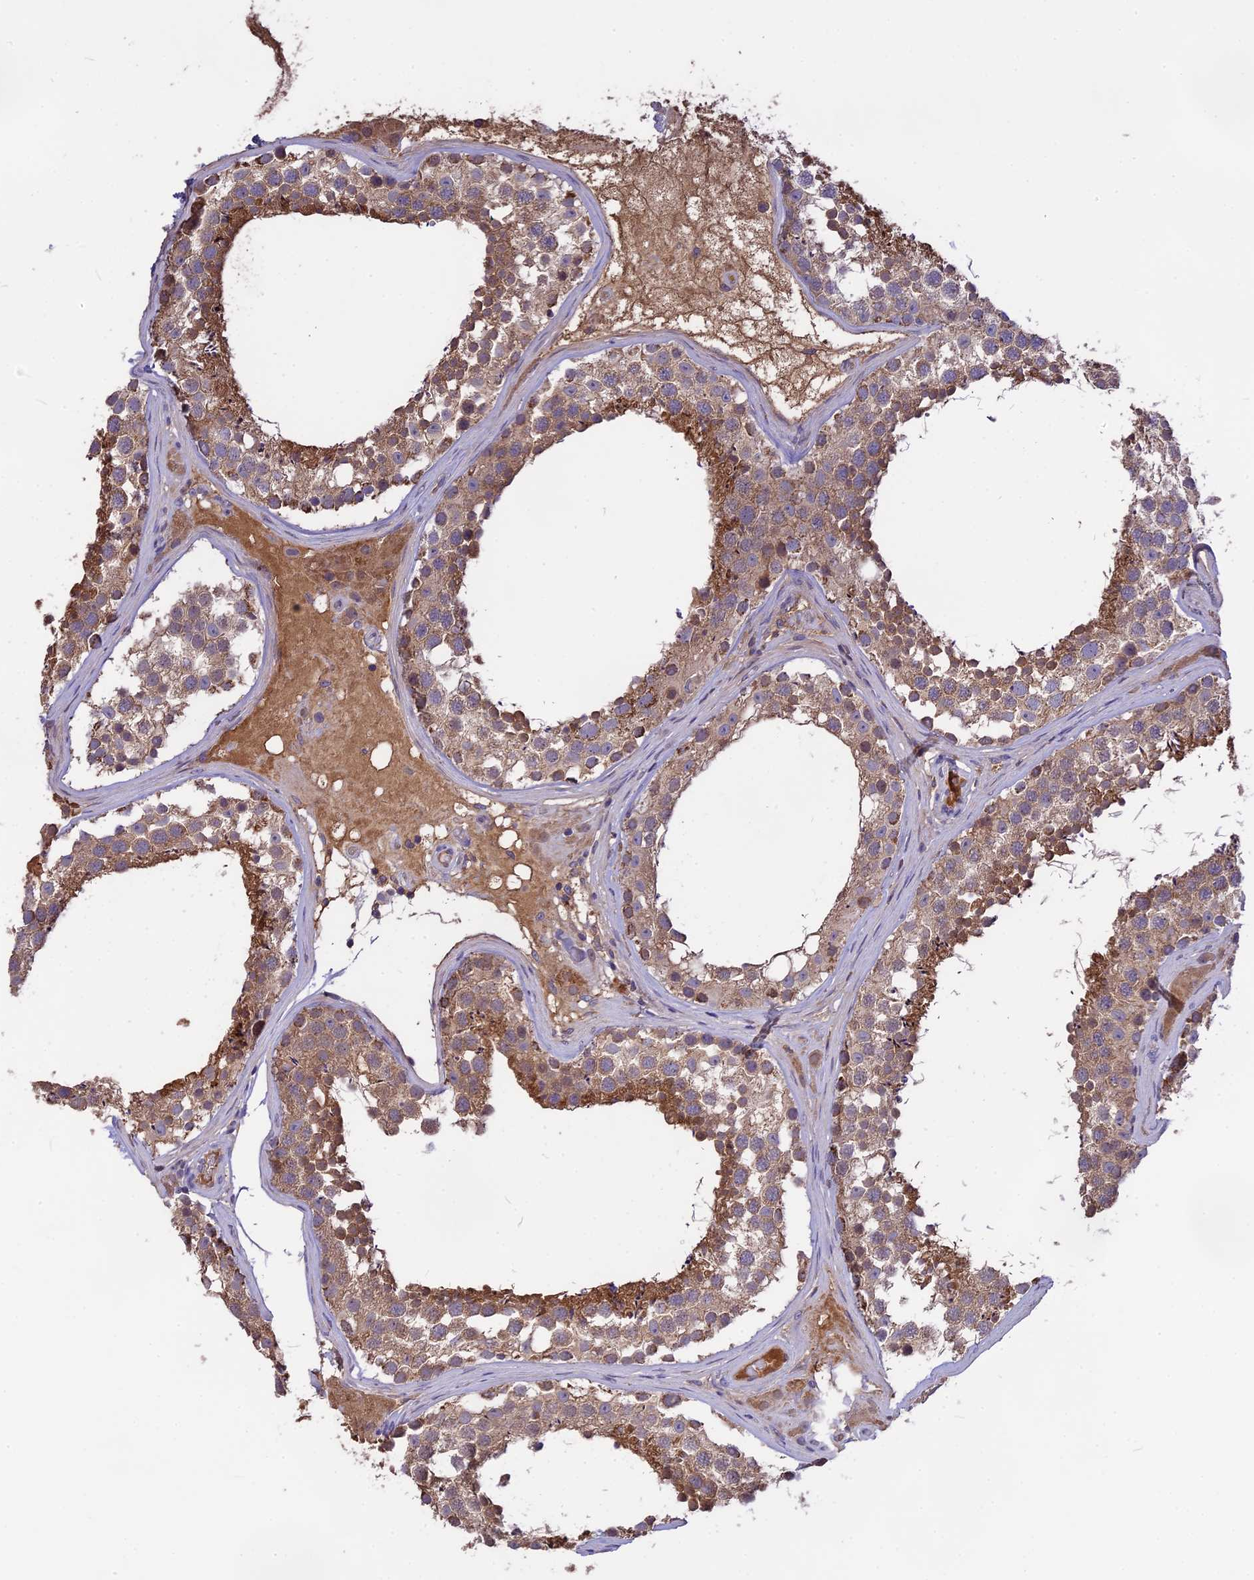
{"staining": {"intensity": "moderate", "quantity": ">75%", "location": "cytoplasmic/membranous"}, "tissue": "testis", "cell_type": "Cells in seminiferous ducts", "image_type": "normal", "snomed": [{"axis": "morphology", "description": "Normal tissue, NOS"}, {"axis": "topography", "description": "Testis"}], "caption": "Protein staining demonstrates moderate cytoplasmic/membranous expression in about >75% of cells in seminiferous ducts in normal testis. (DAB (3,3'-diaminobenzidine) IHC, brown staining for protein, blue staining for nuclei).", "gene": "NUDT8", "patient": {"sex": "male", "age": 46}}